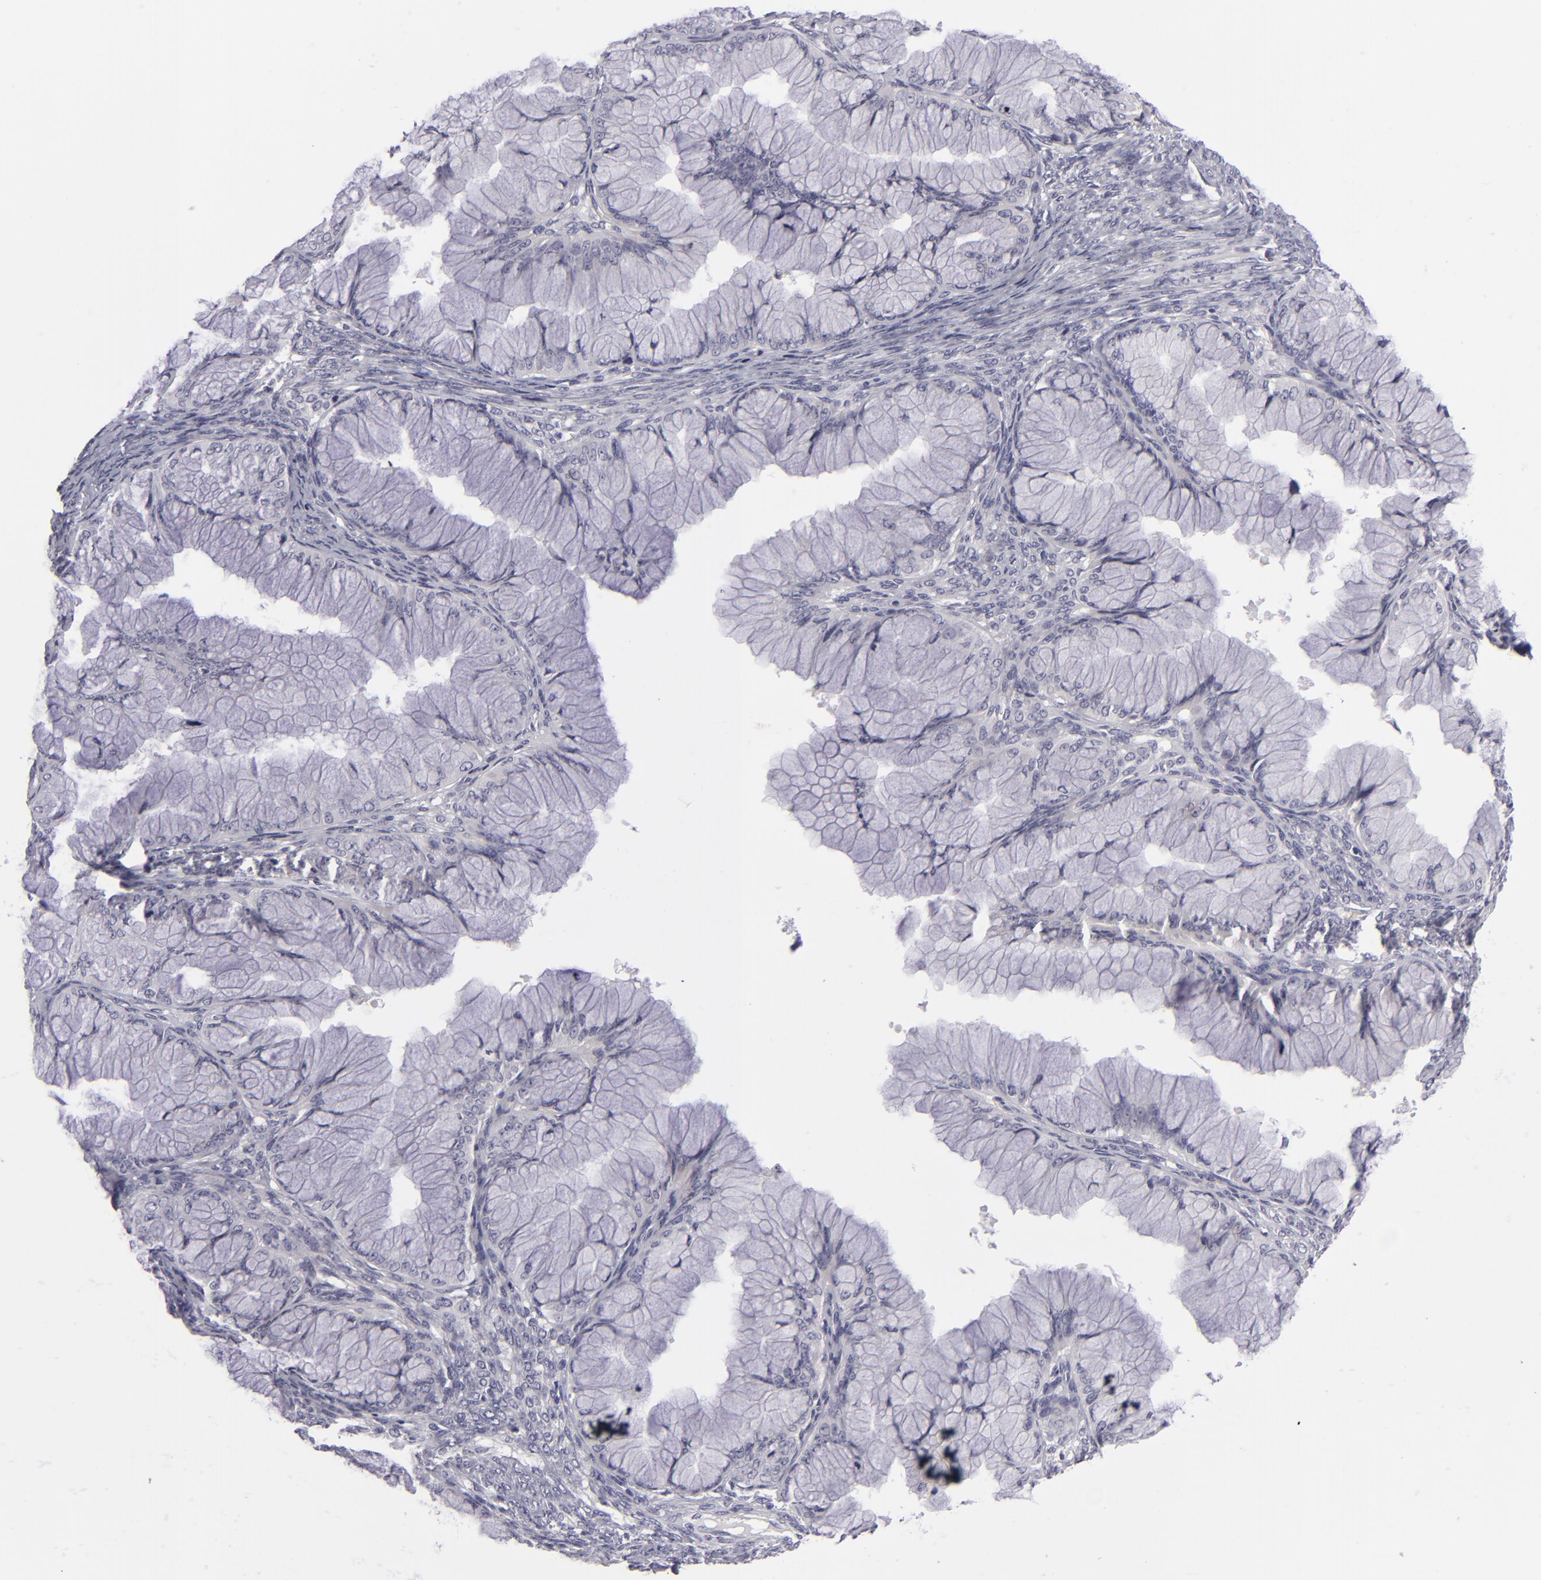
{"staining": {"intensity": "negative", "quantity": "none", "location": "none"}, "tissue": "ovarian cancer", "cell_type": "Tumor cells", "image_type": "cancer", "snomed": [{"axis": "morphology", "description": "Cystadenocarcinoma, mucinous, NOS"}, {"axis": "topography", "description": "Ovary"}], "caption": "The immunohistochemistry (IHC) micrograph has no significant positivity in tumor cells of ovarian cancer (mucinous cystadenocarcinoma) tissue.", "gene": "DLG4", "patient": {"sex": "female", "age": 63}}